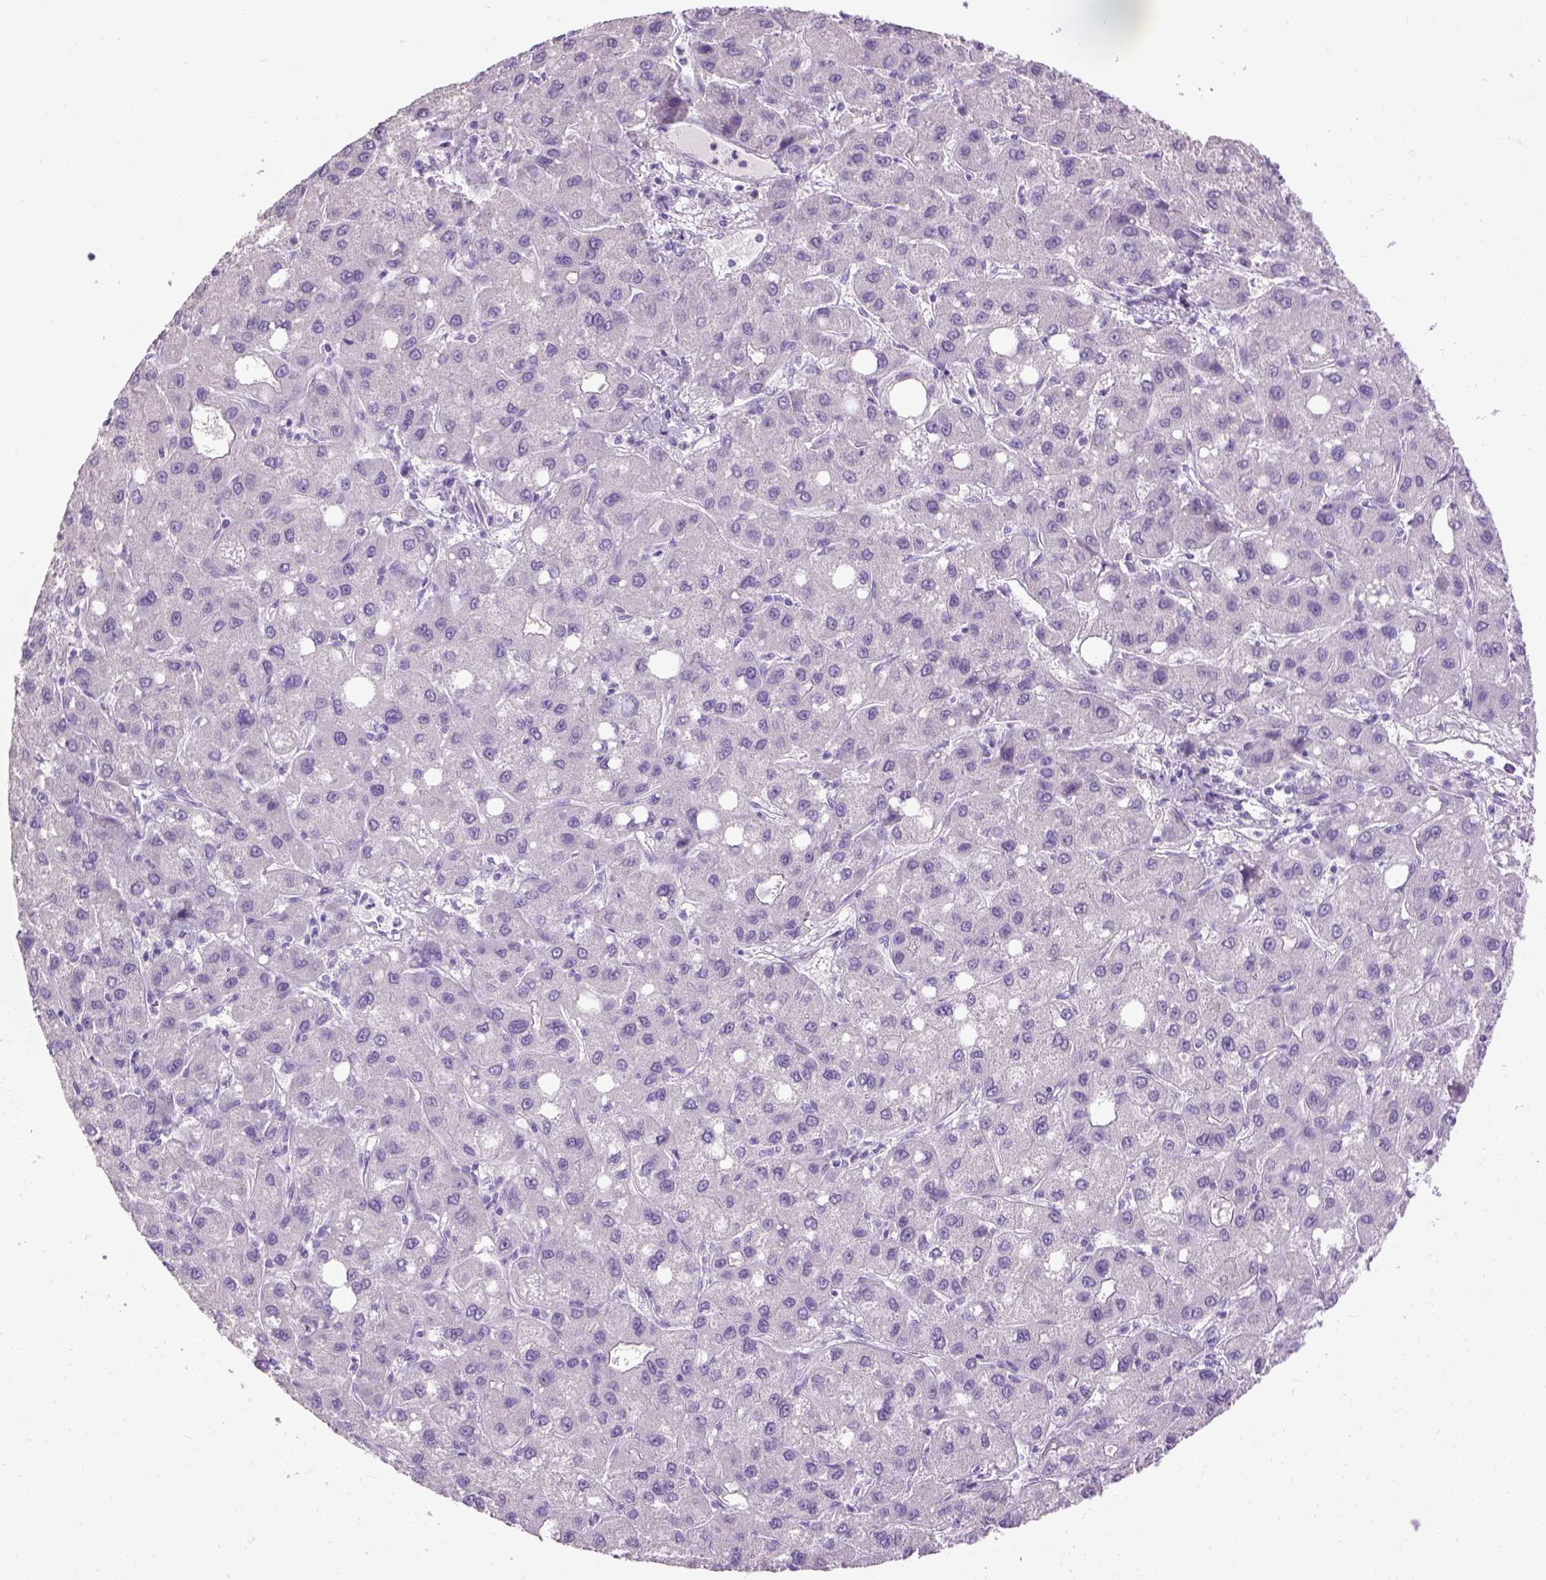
{"staining": {"intensity": "negative", "quantity": "none", "location": "none"}, "tissue": "liver cancer", "cell_type": "Tumor cells", "image_type": "cancer", "snomed": [{"axis": "morphology", "description": "Carcinoma, Hepatocellular, NOS"}, {"axis": "topography", "description": "Liver"}], "caption": "This micrograph is of liver cancer stained with immunohistochemistry (IHC) to label a protein in brown with the nuclei are counter-stained blue. There is no positivity in tumor cells.", "gene": "CYP24A1", "patient": {"sex": "male", "age": 73}}